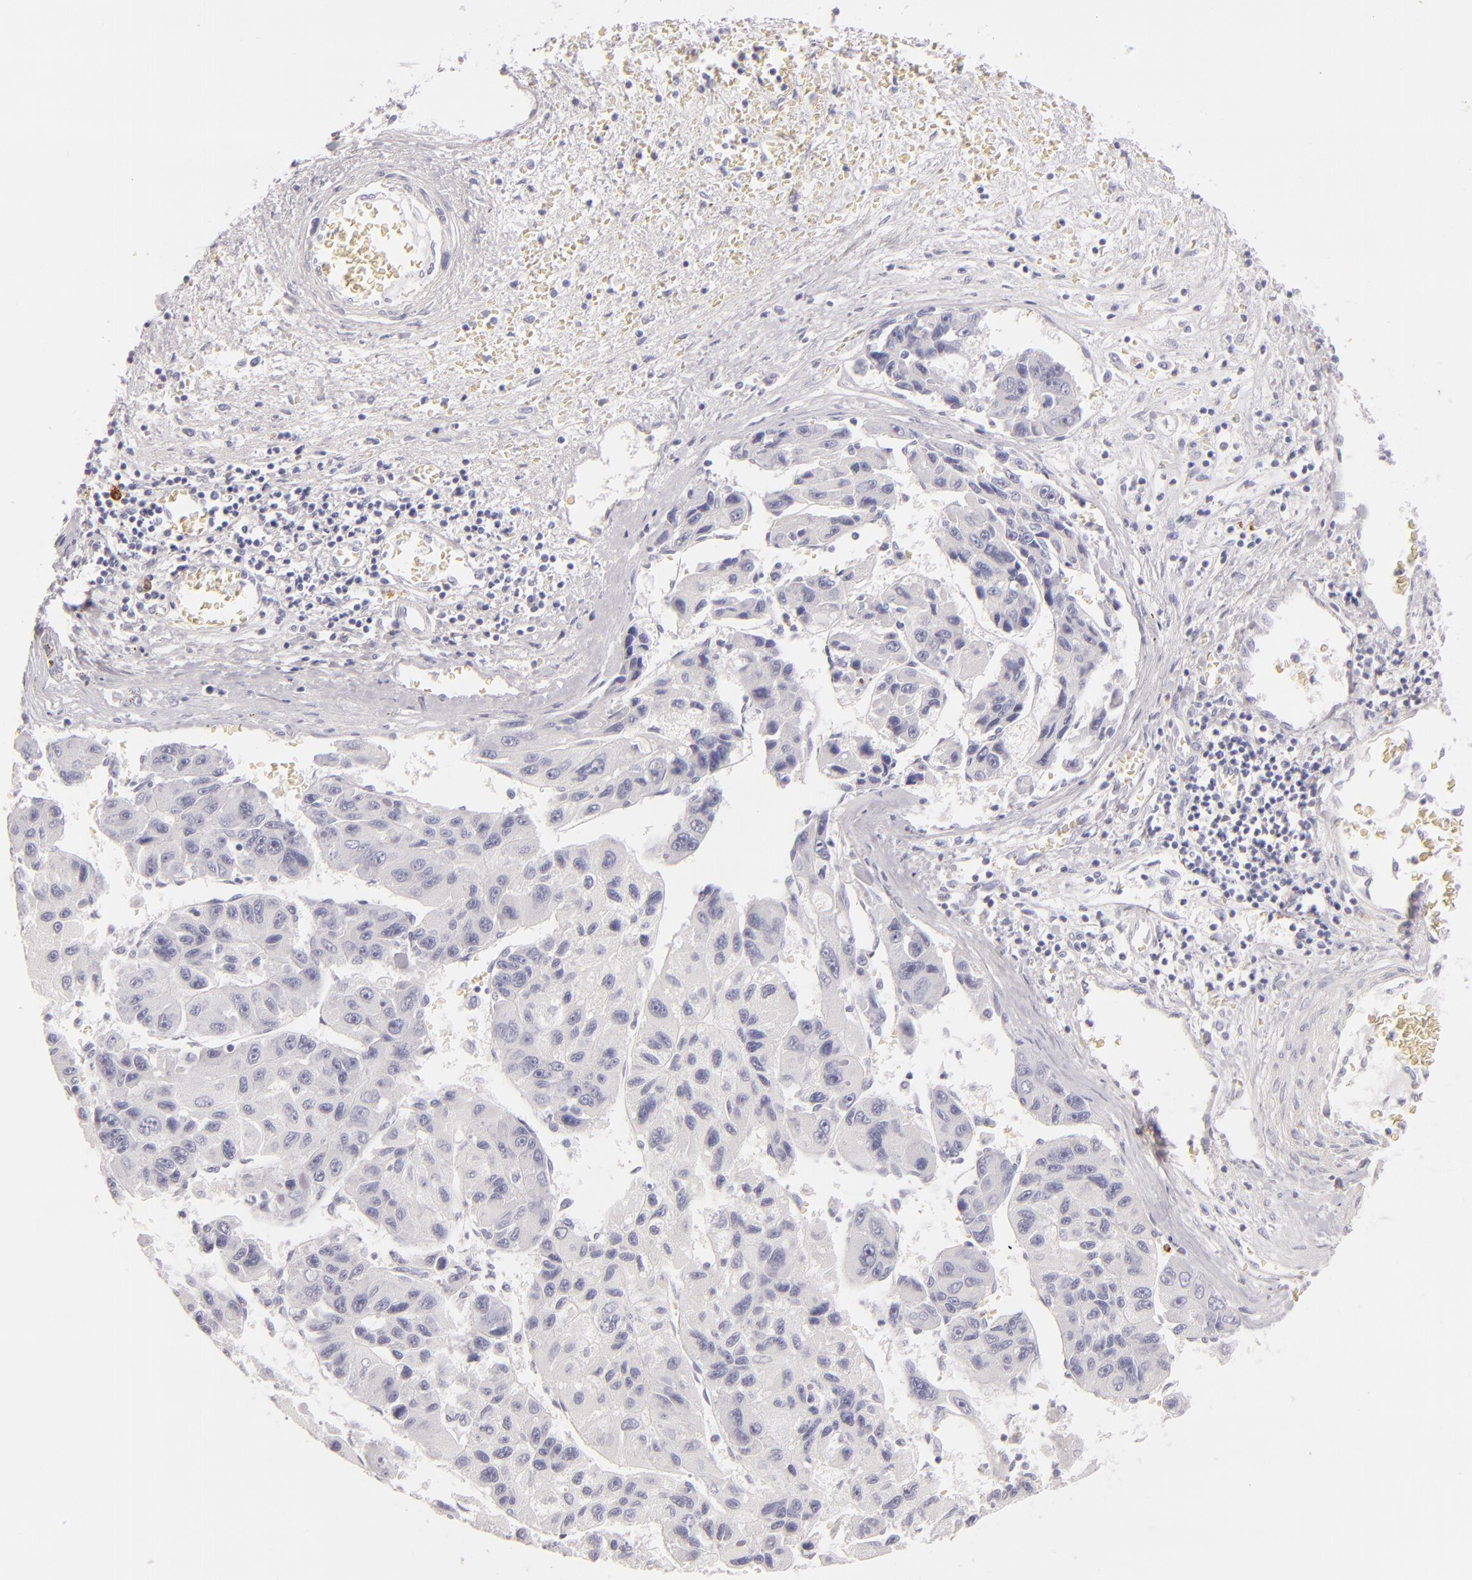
{"staining": {"intensity": "negative", "quantity": "none", "location": "none"}, "tissue": "liver cancer", "cell_type": "Tumor cells", "image_type": "cancer", "snomed": [{"axis": "morphology", "description": "Carcinoma, Hepatocellular, NOS"}, {"axis": "topography", "description": "Liver"}], "caption": "Liver cancer (hepatocellular carcinoma) stained for a protein using immunohistochemistry (IHC) shows no positivity tumor cells.", "gene": "CD207", "patient": {"sex": "male", "age": 64}}